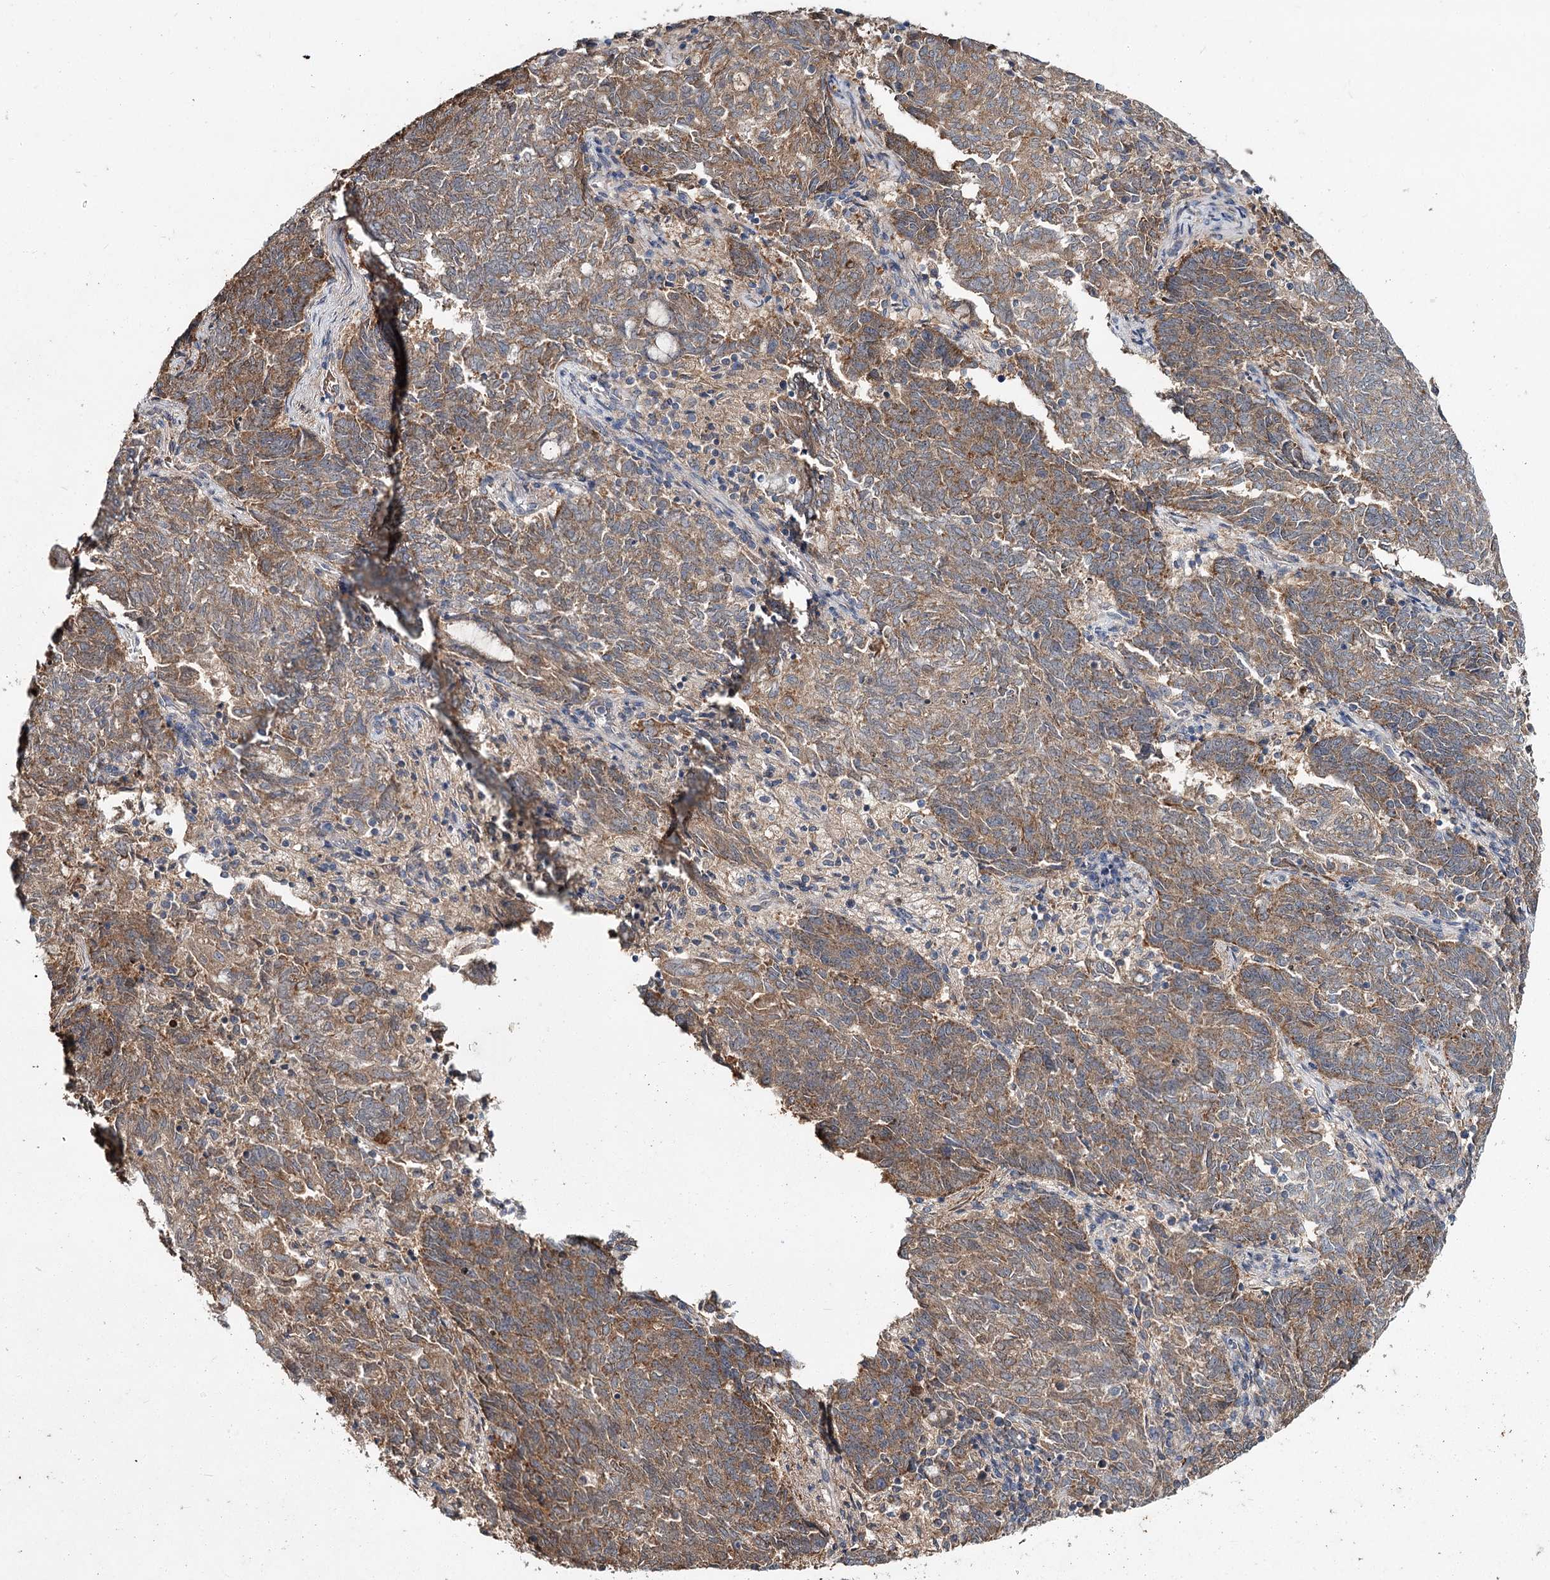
{"staining": {"intensity": "moderate", "quantity": ">75%", "location": "cytoplasmic/membranous"}, "tissue": "endometrial cancer", "cell_type": "Tumor cells", "image_type": "cancer", "snomed": [{"axis": "morphology", "description": "Adenocarcinoma, NOS"}, {"axis": "topography", "description": "Endometrium"}], "caption": "This micrograph shows immunohistochemistry (IHC) staining of endometrial cancer (adenocarcinoma), with medium moderate cytoplasmic/membranous positivity in about >75% of tumor cells.", "gene": "MFN1", "patient": {"sex": "female", "age": 80}}